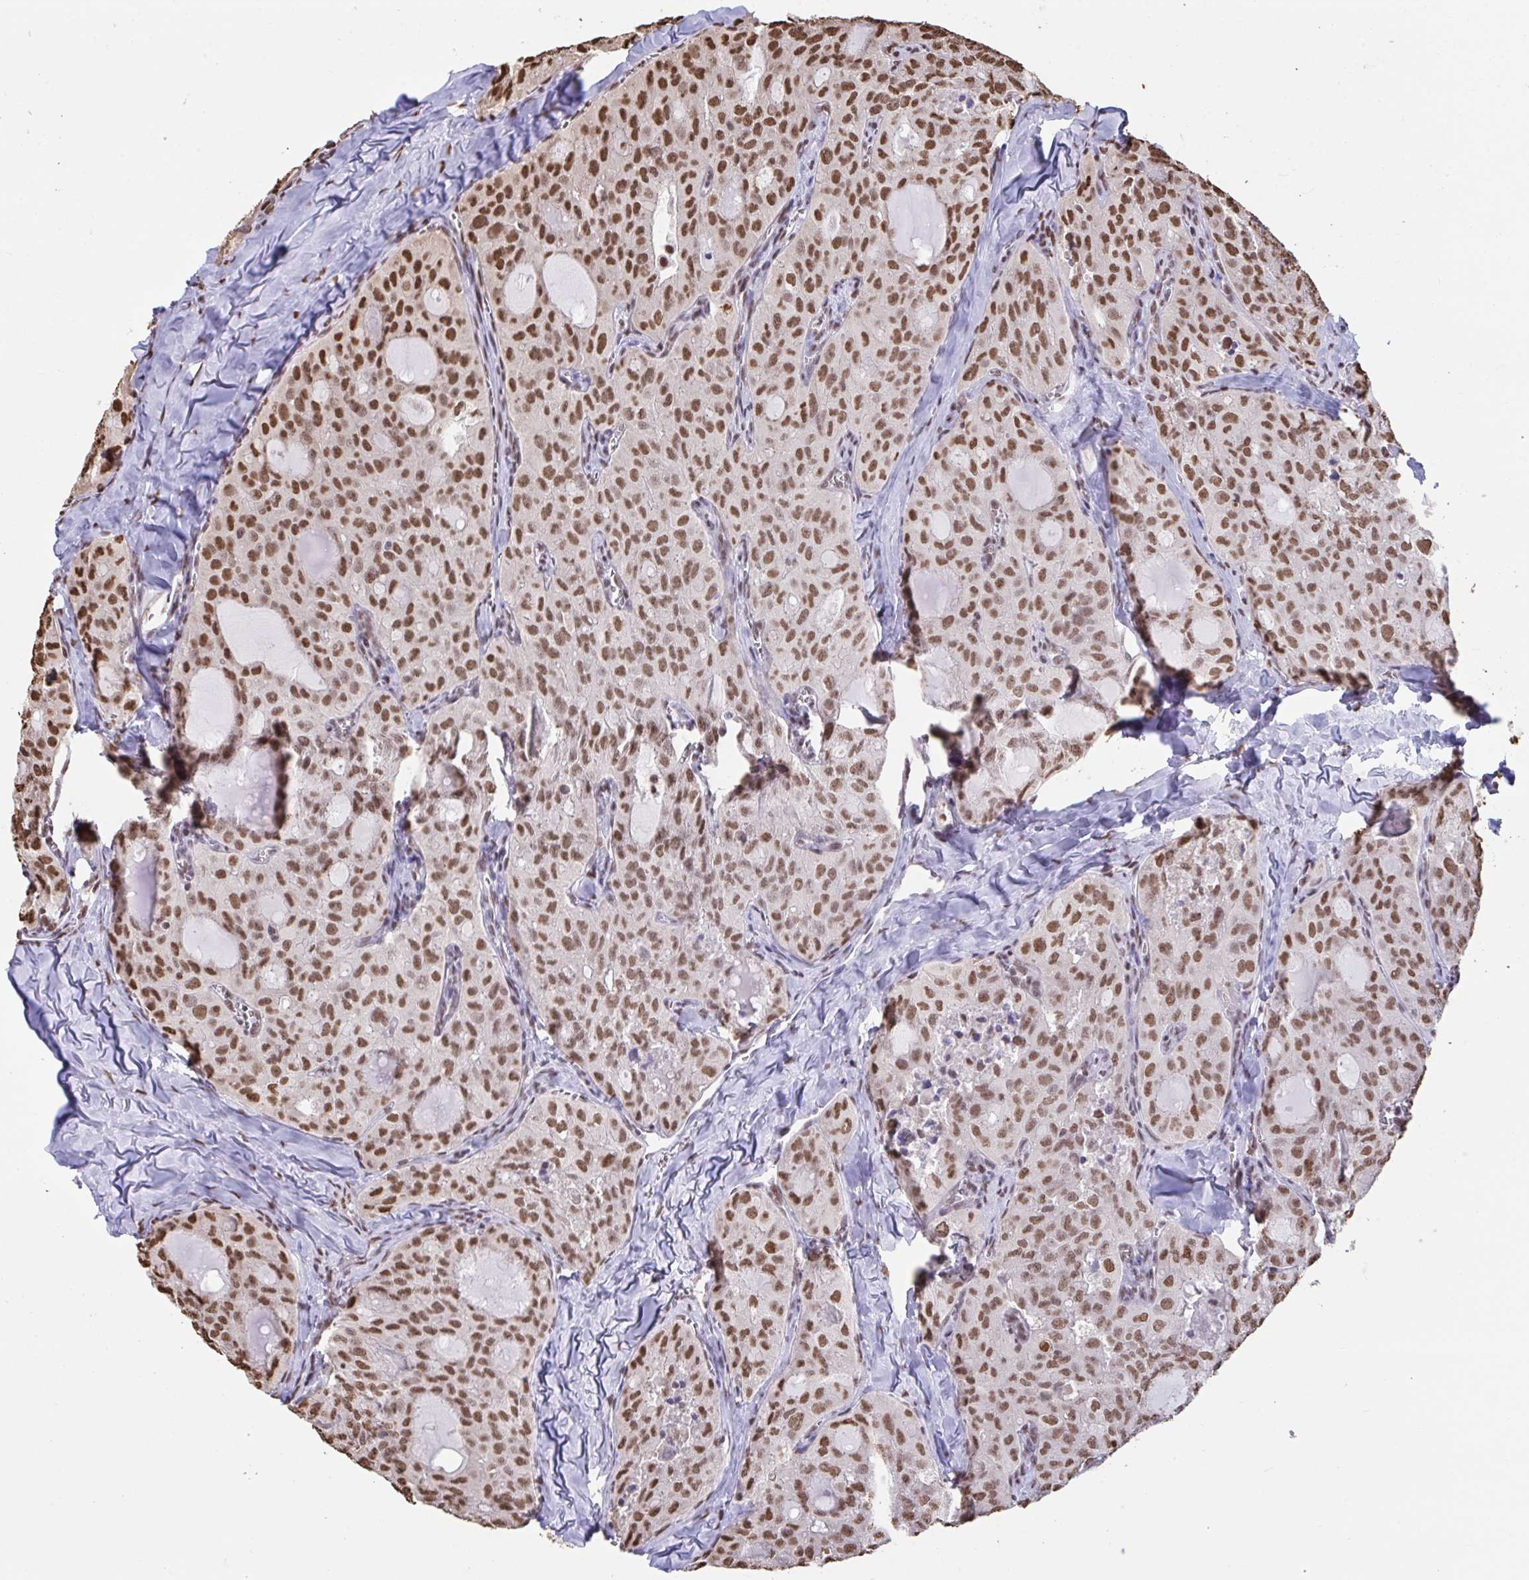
{"staining": {"intensity": "moderate", "quantity": ">75%", "location": "nuclear"}, "tissue": "thyroid cancer", "cell_type": "Tumor cells", "image_type": "cancer", "snomed": [{"axis": "morphology", "description": "Follicular adenoma carcinoma, NOS"}, {"axis": "topography", "description": "Thyroid gland"}], "caption": "Immunohistochemical staining of thyroid cancer (follicular adenoma carcinoma) exhibits medium levels of moderate nuclear expression in approximately >75% of tumor cells.", "gene": "HNRNPDL", "patient": {"sex": "male", "age": 75}}